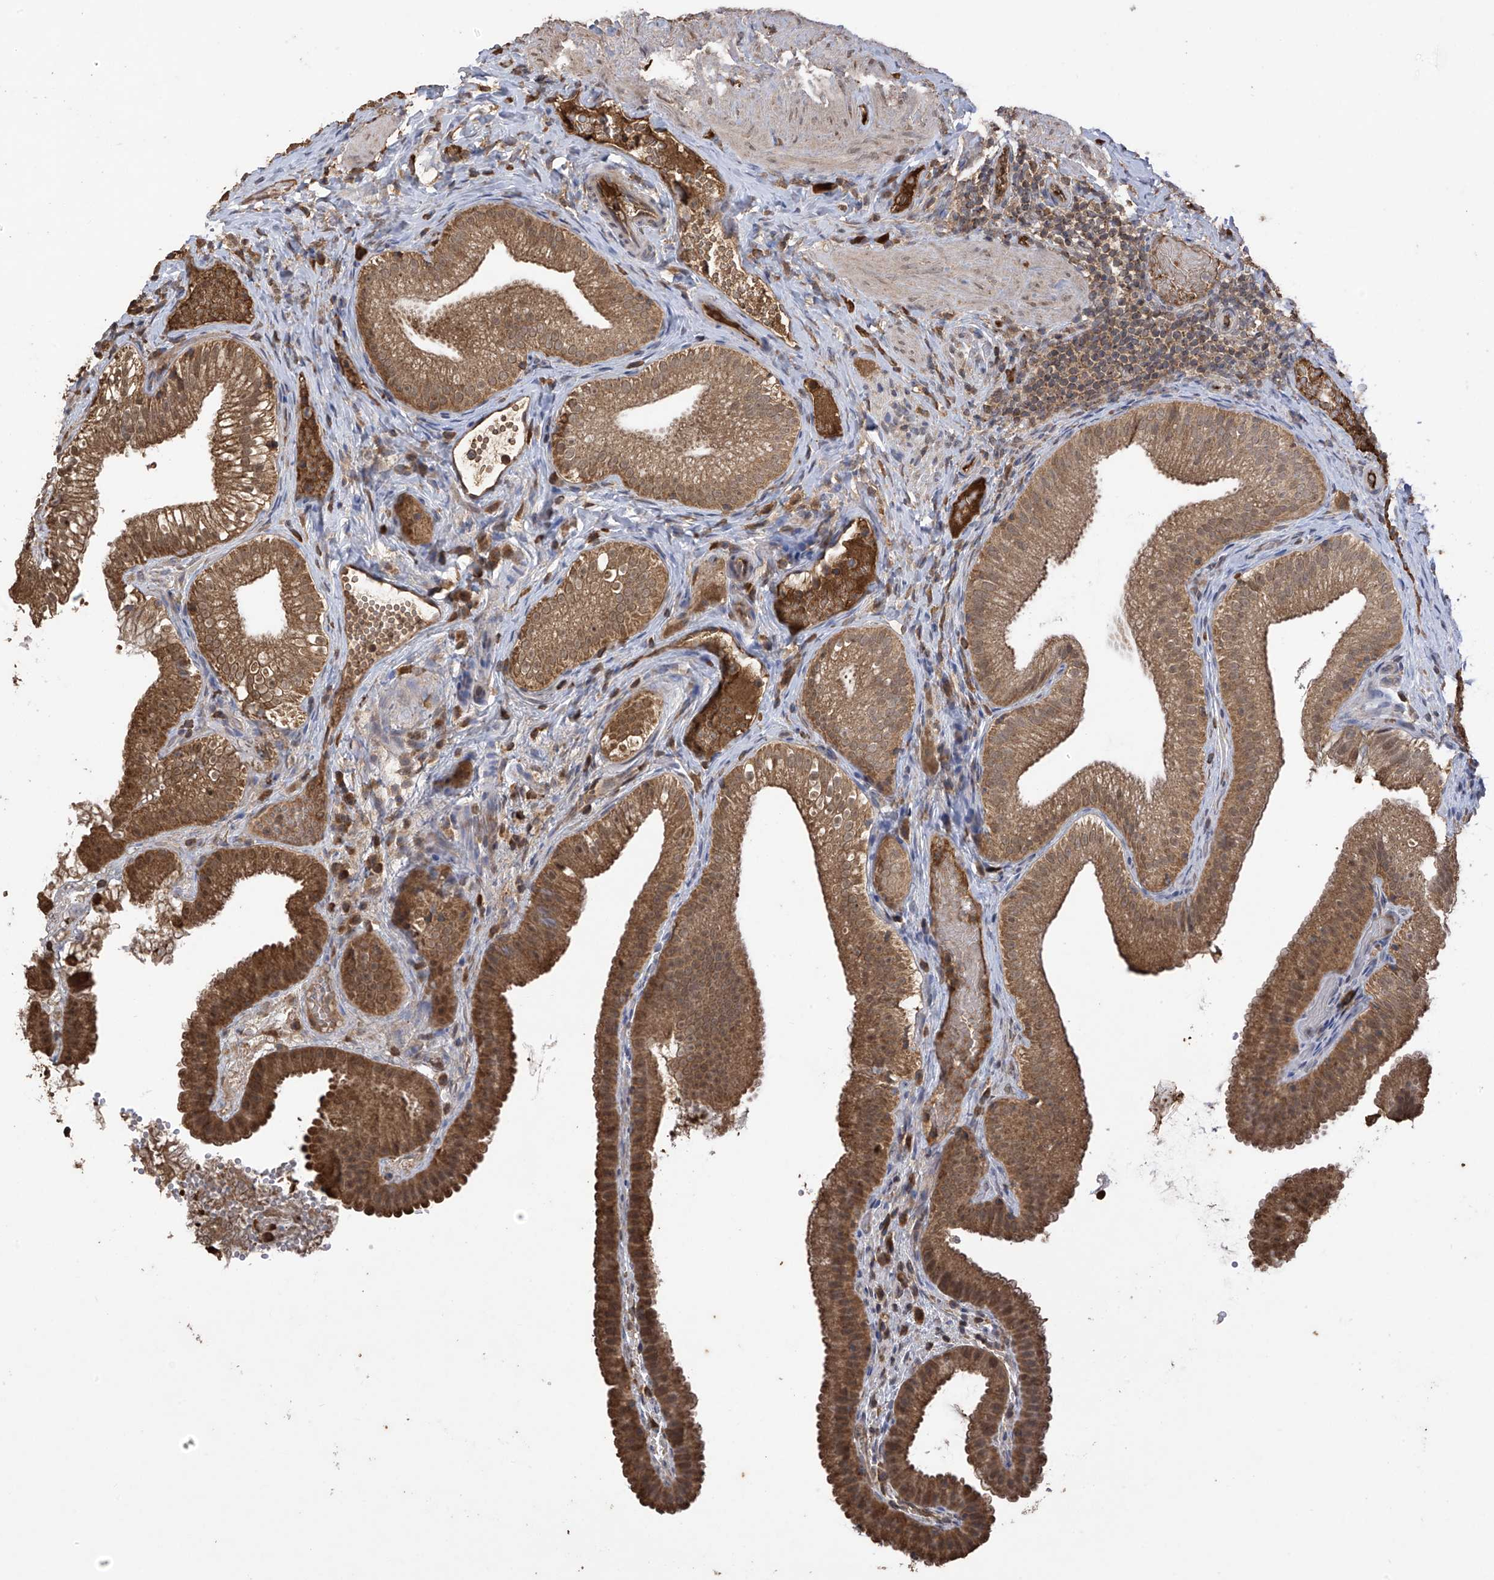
{"staining": {"intensity": "moderate", "quantity": ">75%", "location": "cytoplasmic/membranous,nuclear"}, "tissue": "gallbladder", "cell_type": "Glandular cells", "image_type": "normal", "snomed": [{"axis": "morphology", "description": "Normal tissue, NOS"}, {"axis": "topography", "description": "Gallbladder"}], "caption": "A histopathology image of human gallbladder stained for a protein exhibits moderate cytoplasmic/membranous,nuclear brown staining in glandular cells. Nuclei are stained in blue.", "gene": "PNPT1", "patient": {"sex": "female", "age": 30}}